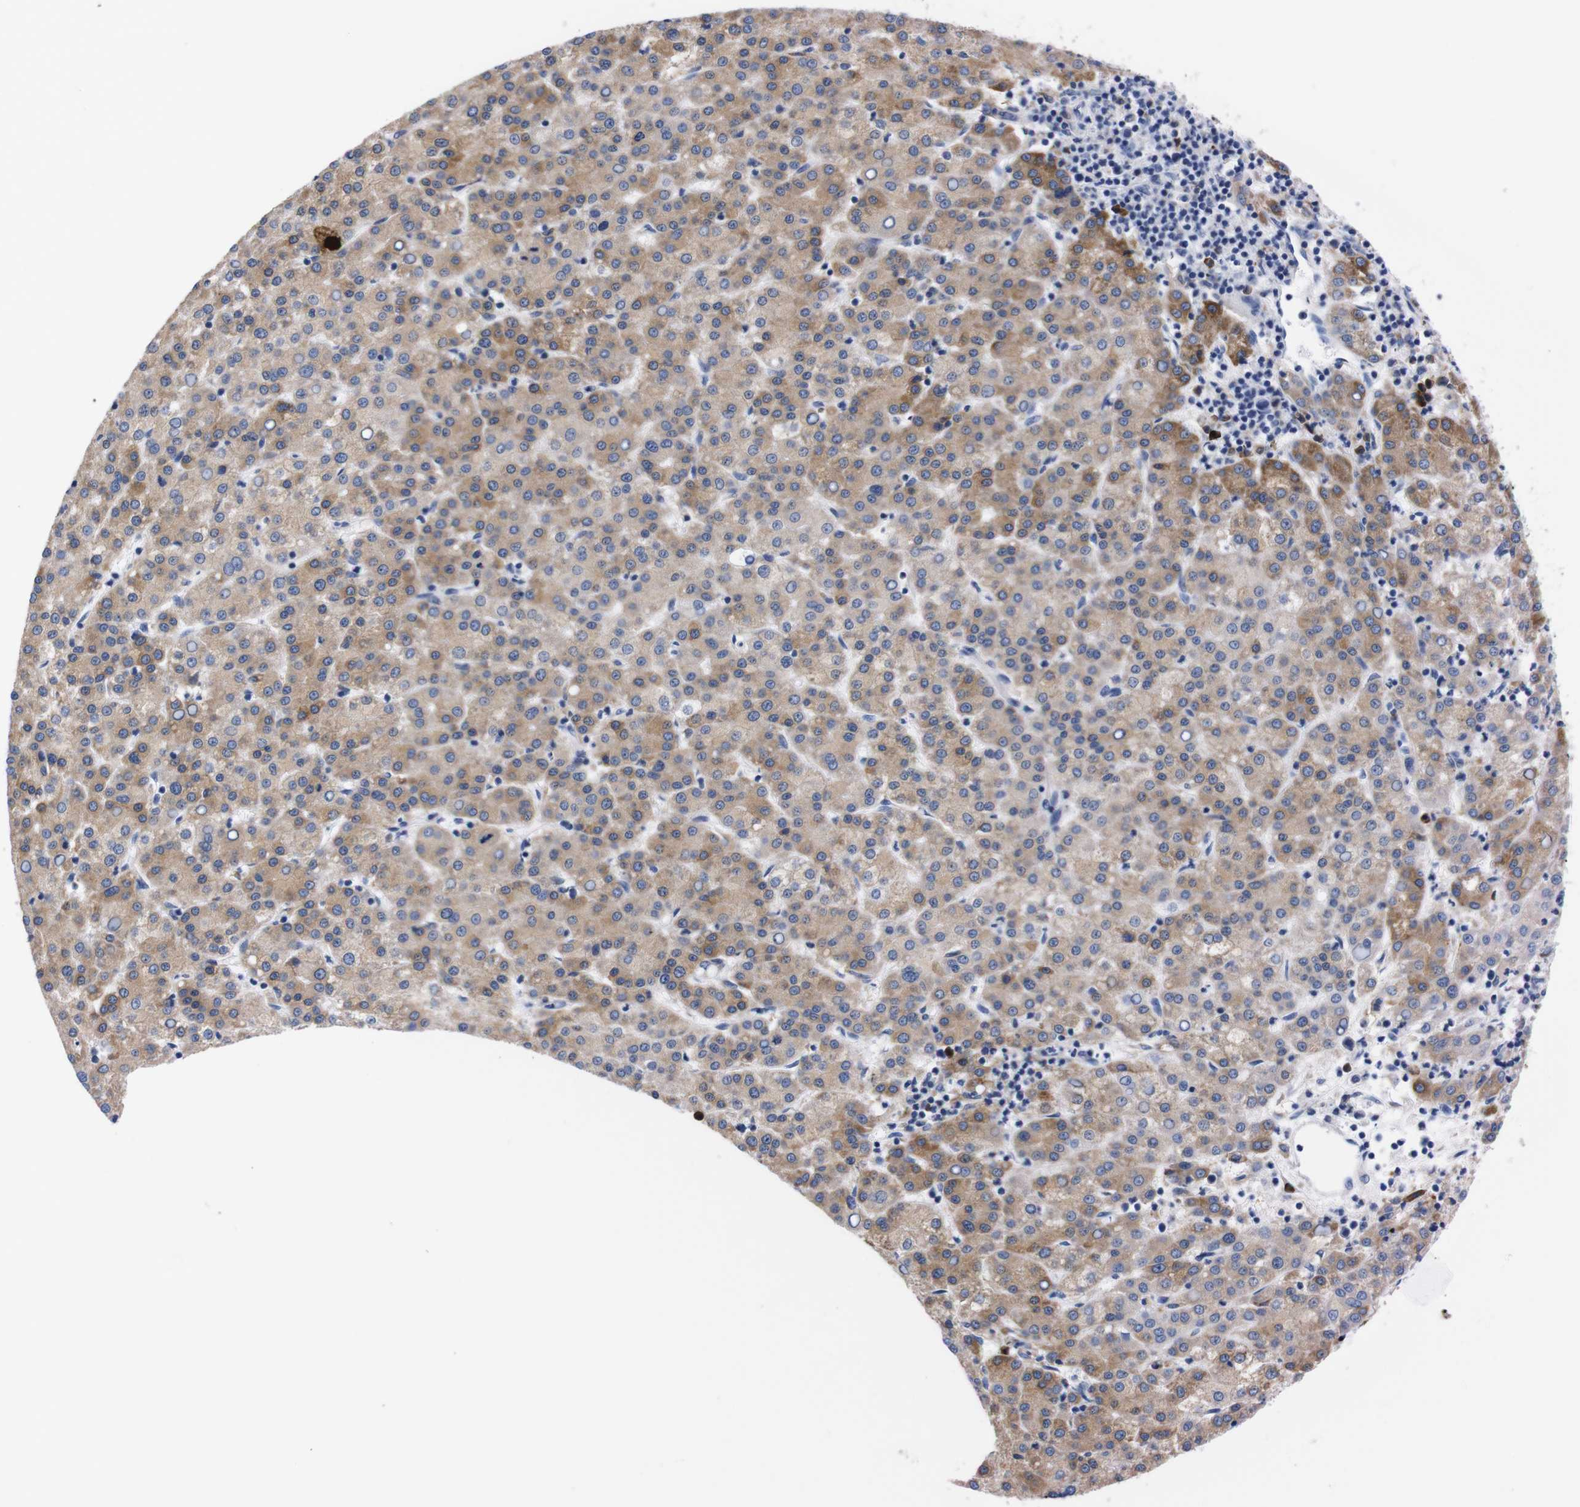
{"staining": {"intensity": "moderate", "quantity": "25%-75%", "location": "cytoplasmic/membranous"}, "tissue": "liver cancer", "cell_type": "Tumor cells", "image_type": "cancer", "snomed": [{"axis": "morphology", "description": "Carcinoma, Hepatocellular, NOS"}, {"axis": "topography", "description": "Liver"}], "caption": "This image demonstrates immunohistochemistry (IHC) staining of liver cancer, with medium moderate cytoplasmic/membranous positivity in about 25%-75% of tumor cells.", "gene": "NEBL", "patient": {"sex": "female", "age": 58}}